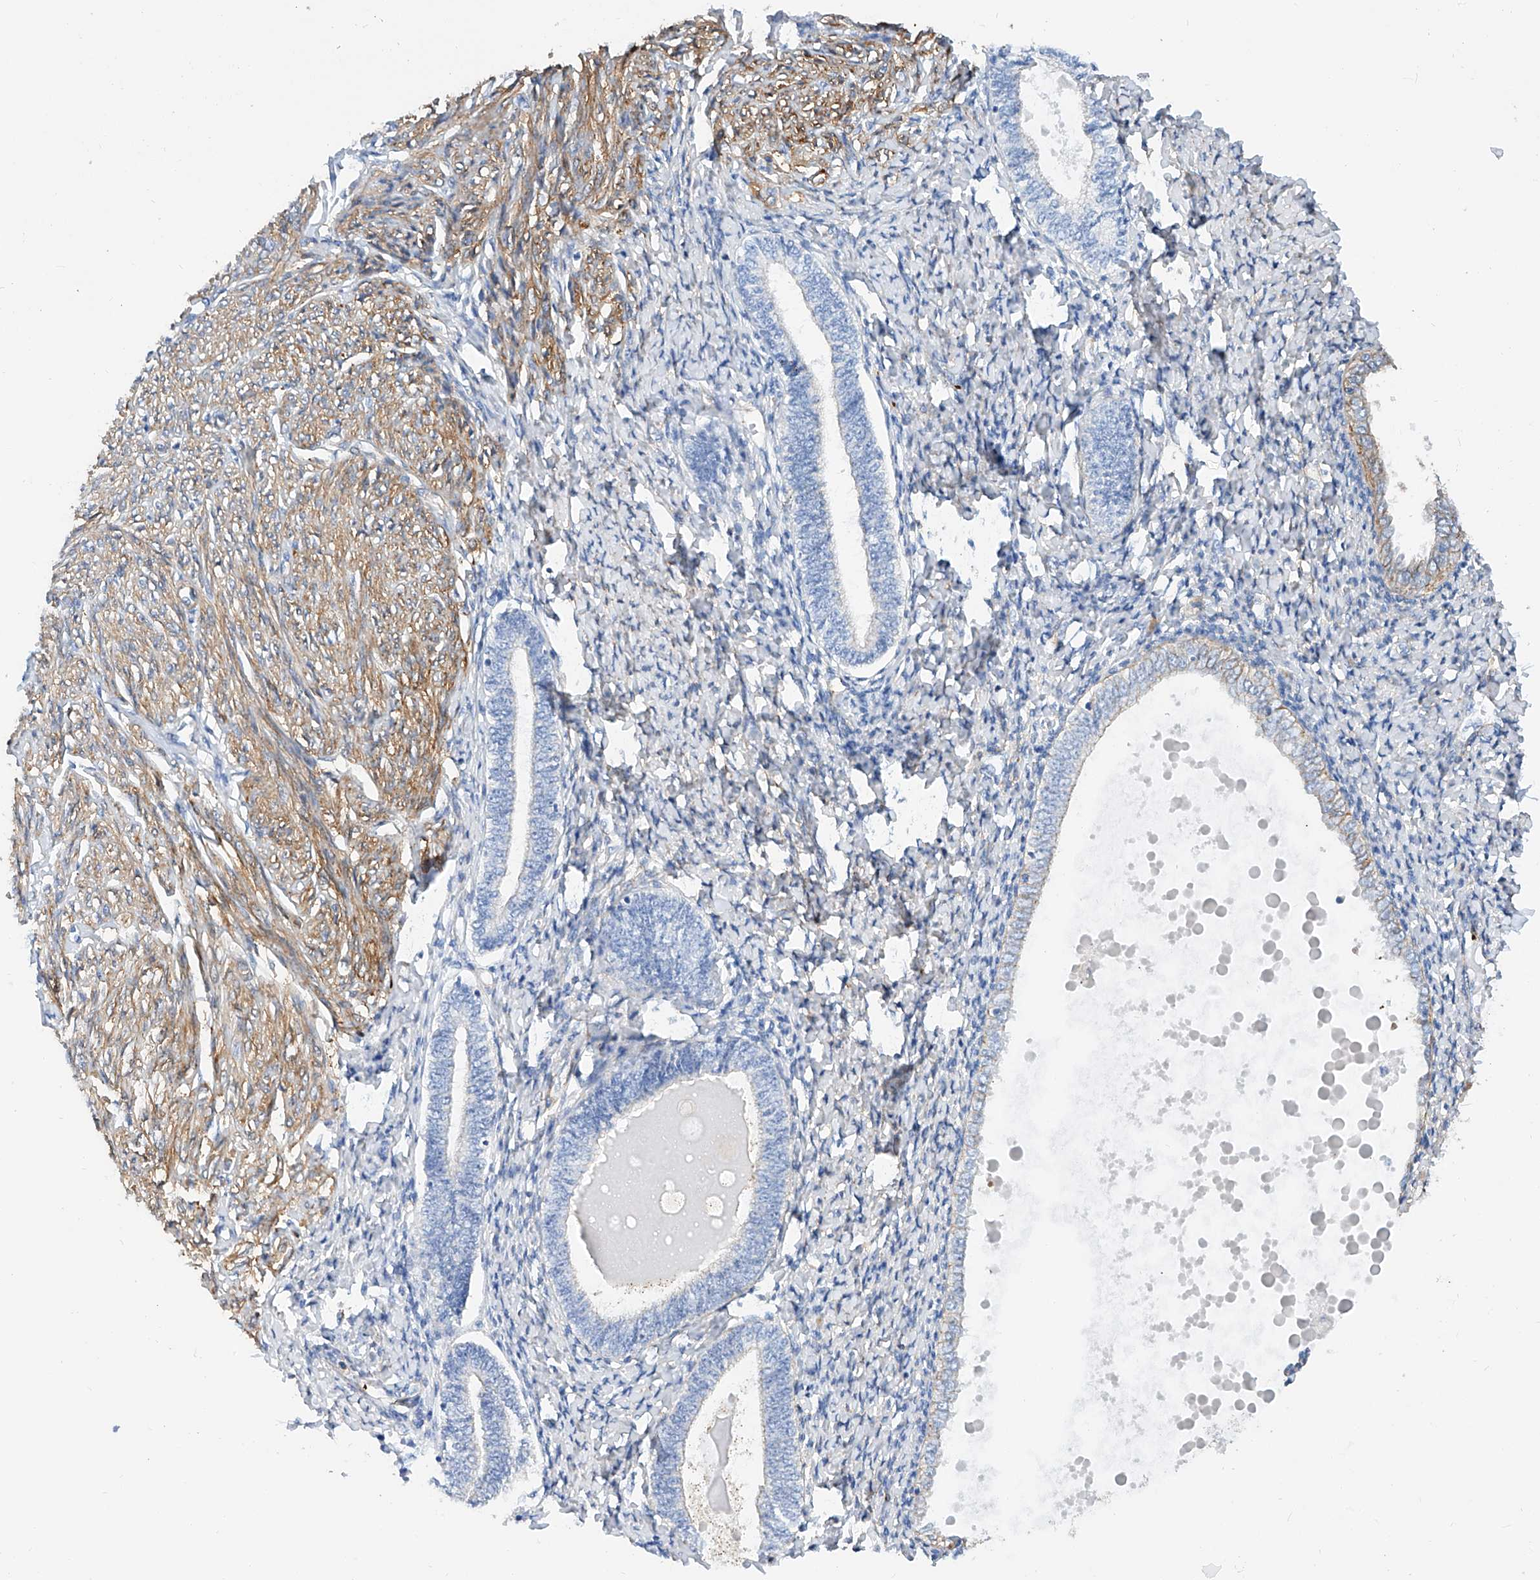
{"staining": {"intensity": "negative", "quantity": "none", "location": "none"}, "tissue": "endometrium", "cell_type": "Cells in endometrial stroma", "image_type": "normal", "snomed": [{"axis": "morphology", "description": "Normal tissue, NOS"}, {"axis": "topography", "description": "Endometrium"}], "caption": "Immunohistochemistry photomicrograph of benign endometrium: endometrium stained with DAB (3,3'-diaminobenzidine) reveals no significant protein staining in cells in endometrial stroma. The staining was performed using DAB (3,3'-diaminobenzidine) to visualize the protein expression in brown, while the nuclei were stained in blue with hematoxylin (Magnification: 20x).", "gene": "TAS2R60", "patient": {"sex": "female", "age": 72}}